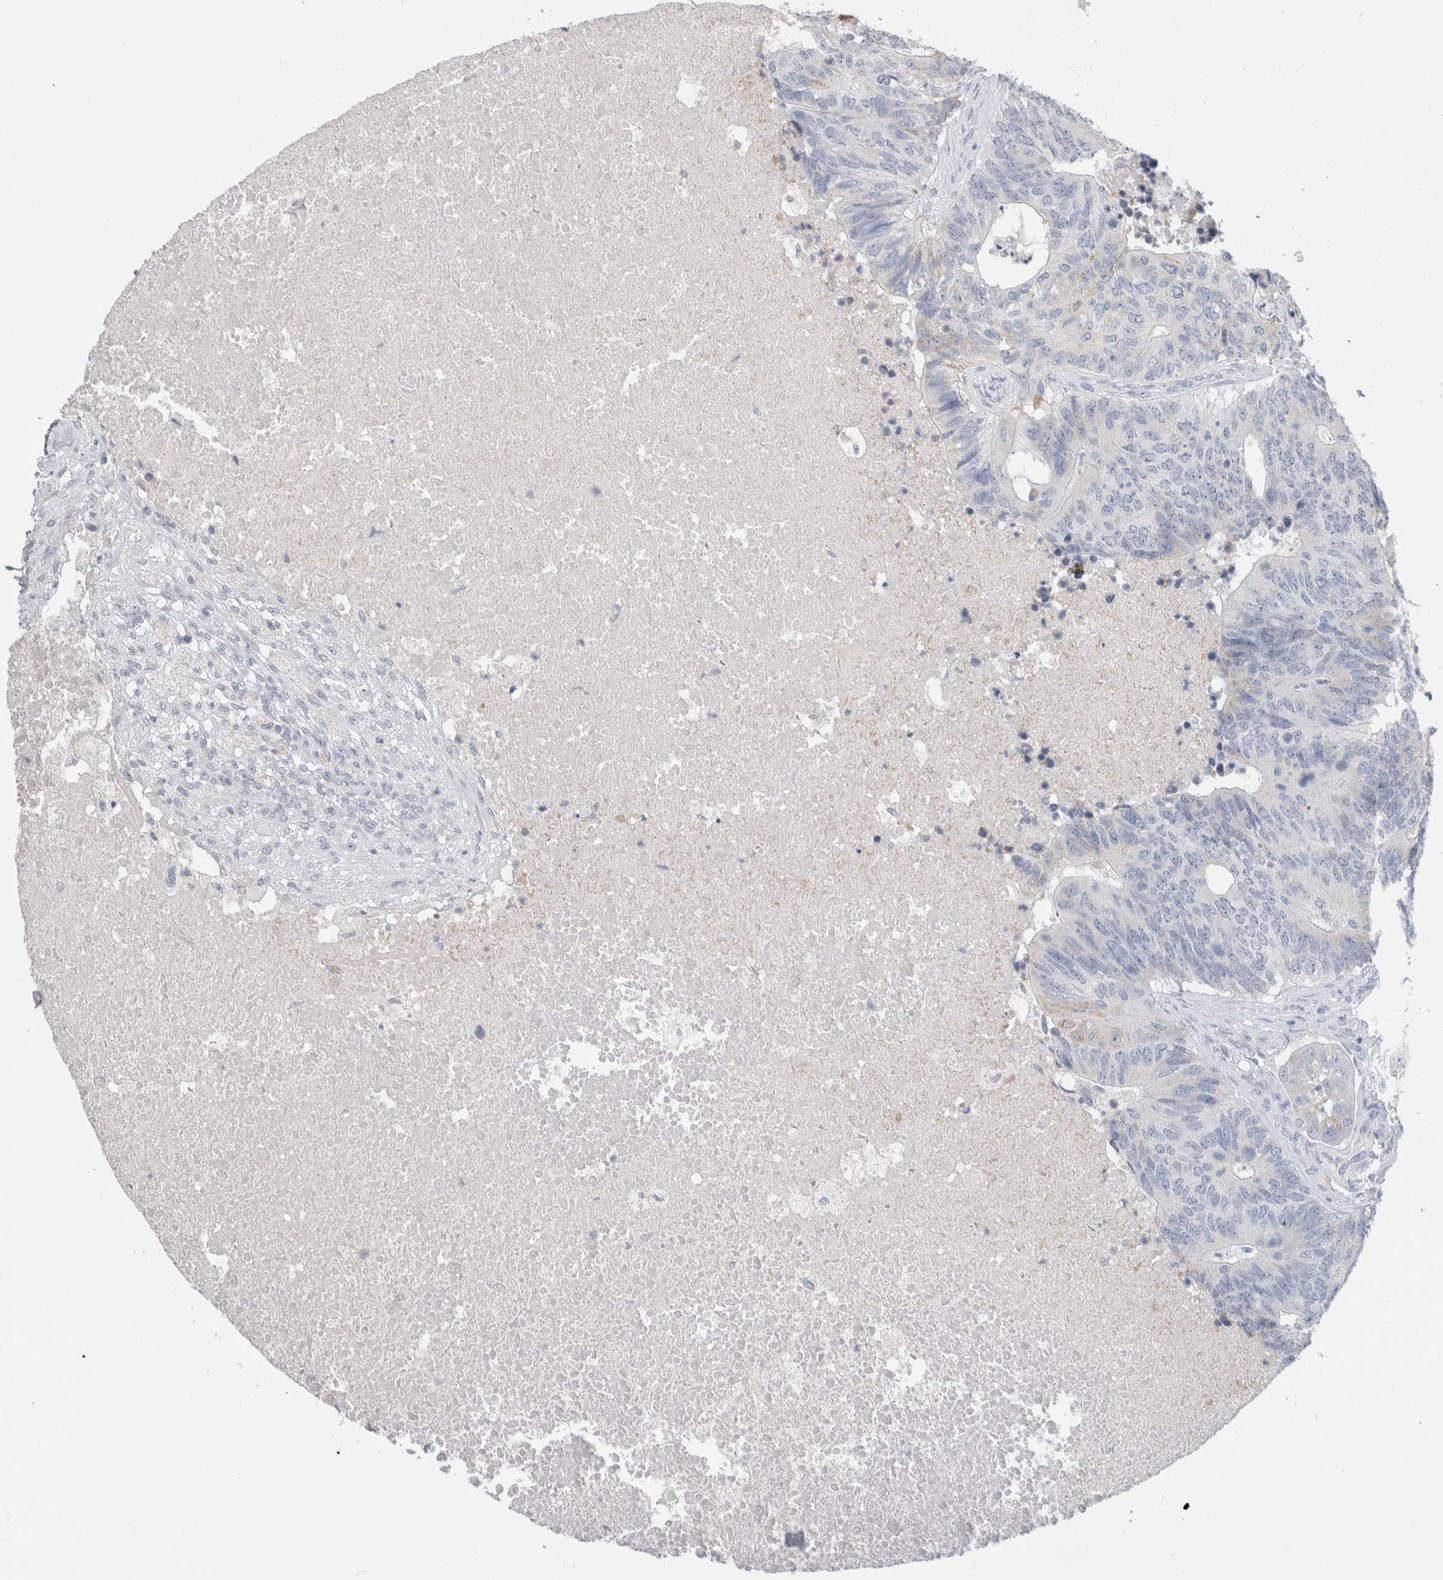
{"staining": {"intensity": "negative", "quantity": "none", "location": "none"}, "tissue": "colorectal cancer", "cell_type": "Tumor cells", "image_type": "cancer", "snomed": [{"axis": "morphology", "description": "Adenocarcinoma, NOS"}, {"axis": "topography", "description": "Colon"}], "caption": "The histopathology image shows no staining of tumor cells in colorectal adenocarcinoma. The staining was performed using DAB to visualize the protein expression in brown, while the nuclei were stained in blue with hematoxylin (Magnification: 20x).", "gene": "SCGB1A1", "patient": {"sex": "female", "age": 67}}